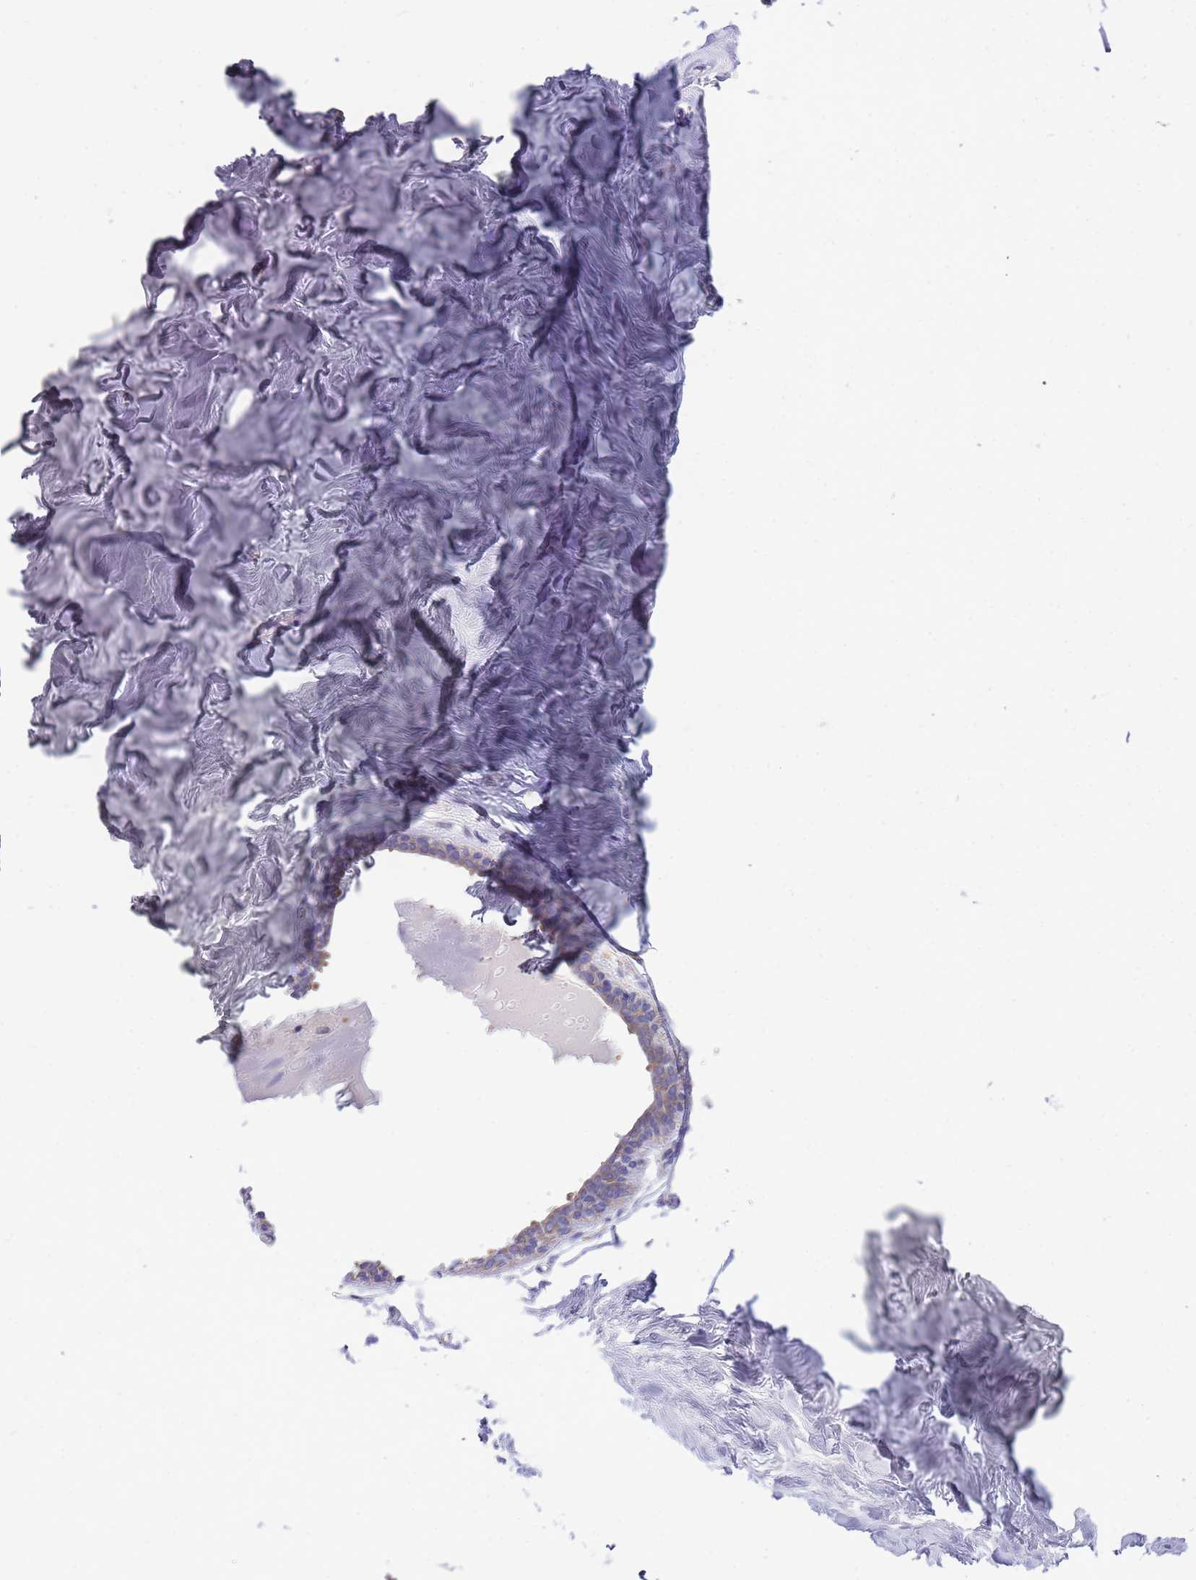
{"staining": {"intensity": "negative", "quantity": "none", "location": "none"}, "tissue": "breast", "cell_type": "Adipocytes", "image_type": "normal", "snomed": [{"axis": "morphology", "description": "Normal tissue, NOS"}, {"axis": "topography", "description": "Breast"}], "caption": "The image exhibits no significant staining in adipocytes of breast. Brightfield microscopy of immunohistochemistry (IHC) stained with DAB (3,3'-diaminobenzidine) (brown) and hematoxylin (blue), captured at high magnification.", "gene": "STIP1", "patient": {"sex": "female", "age": 27}}